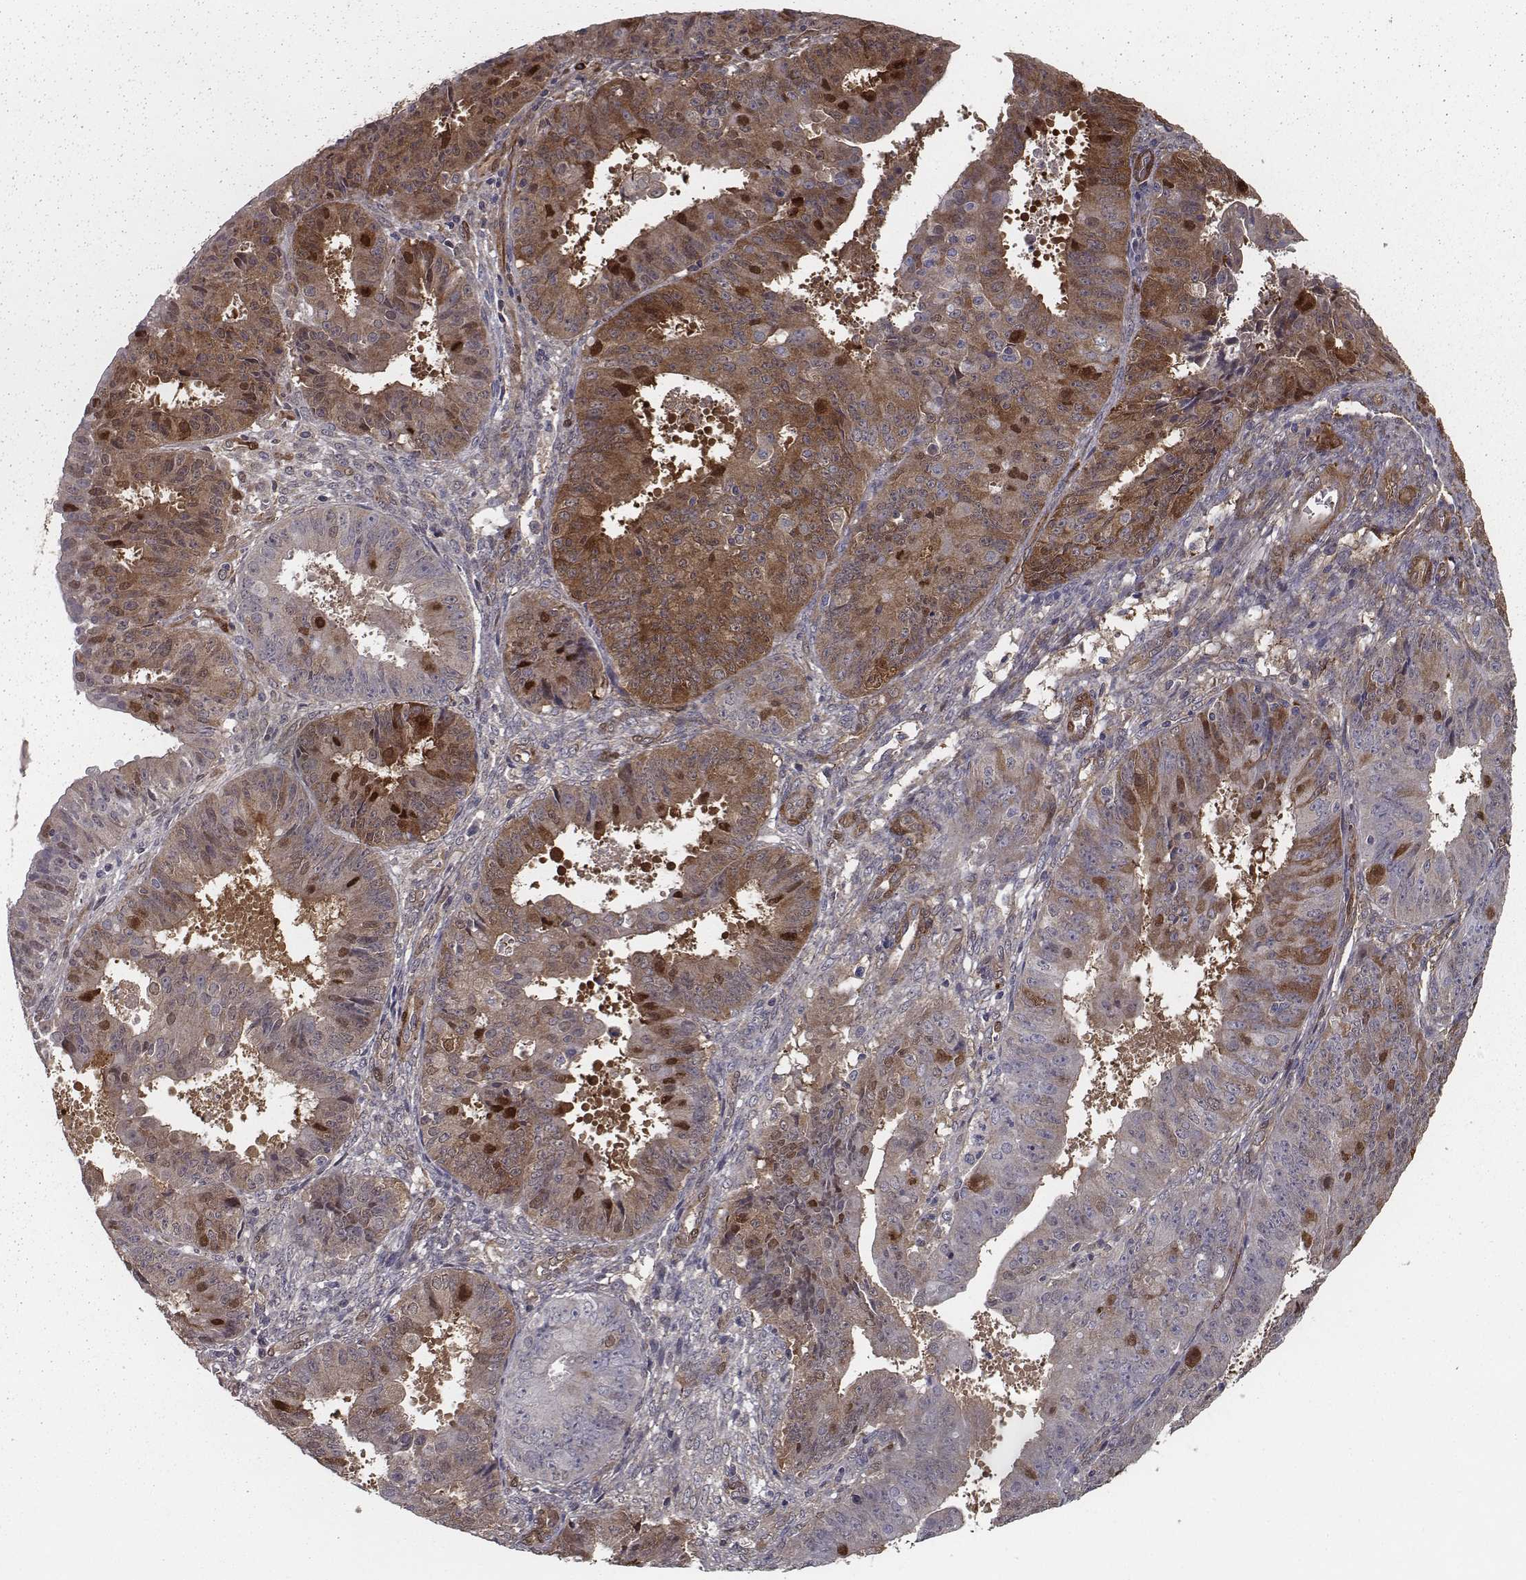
{"staining": {"intensity": "moderate", "quantity": ">75%", "location": "cytoplasmic/membranous"}, "tissue": "ovarian cancer", "cell_type": "Tumor cells", "image_type": "cancer", "snomed": [{"axis": "morphology", "description": "Carcinoma, endometroid"}, {"axis": "topography", "description": "Ovary"}], "caption": "Immunohistochemical staining of ovarian endometroid carcinoma shows medium levels of moderate cytoplasmic/membranous protein staining in about >75% of tumor cells. The staining is performed using DAB brown chromogen to label protein expression. The nuclei are counter-stained blue using hematoxylin.", "gene": "ISYNA1", "patient": {"sex": "female", "age": 42}}